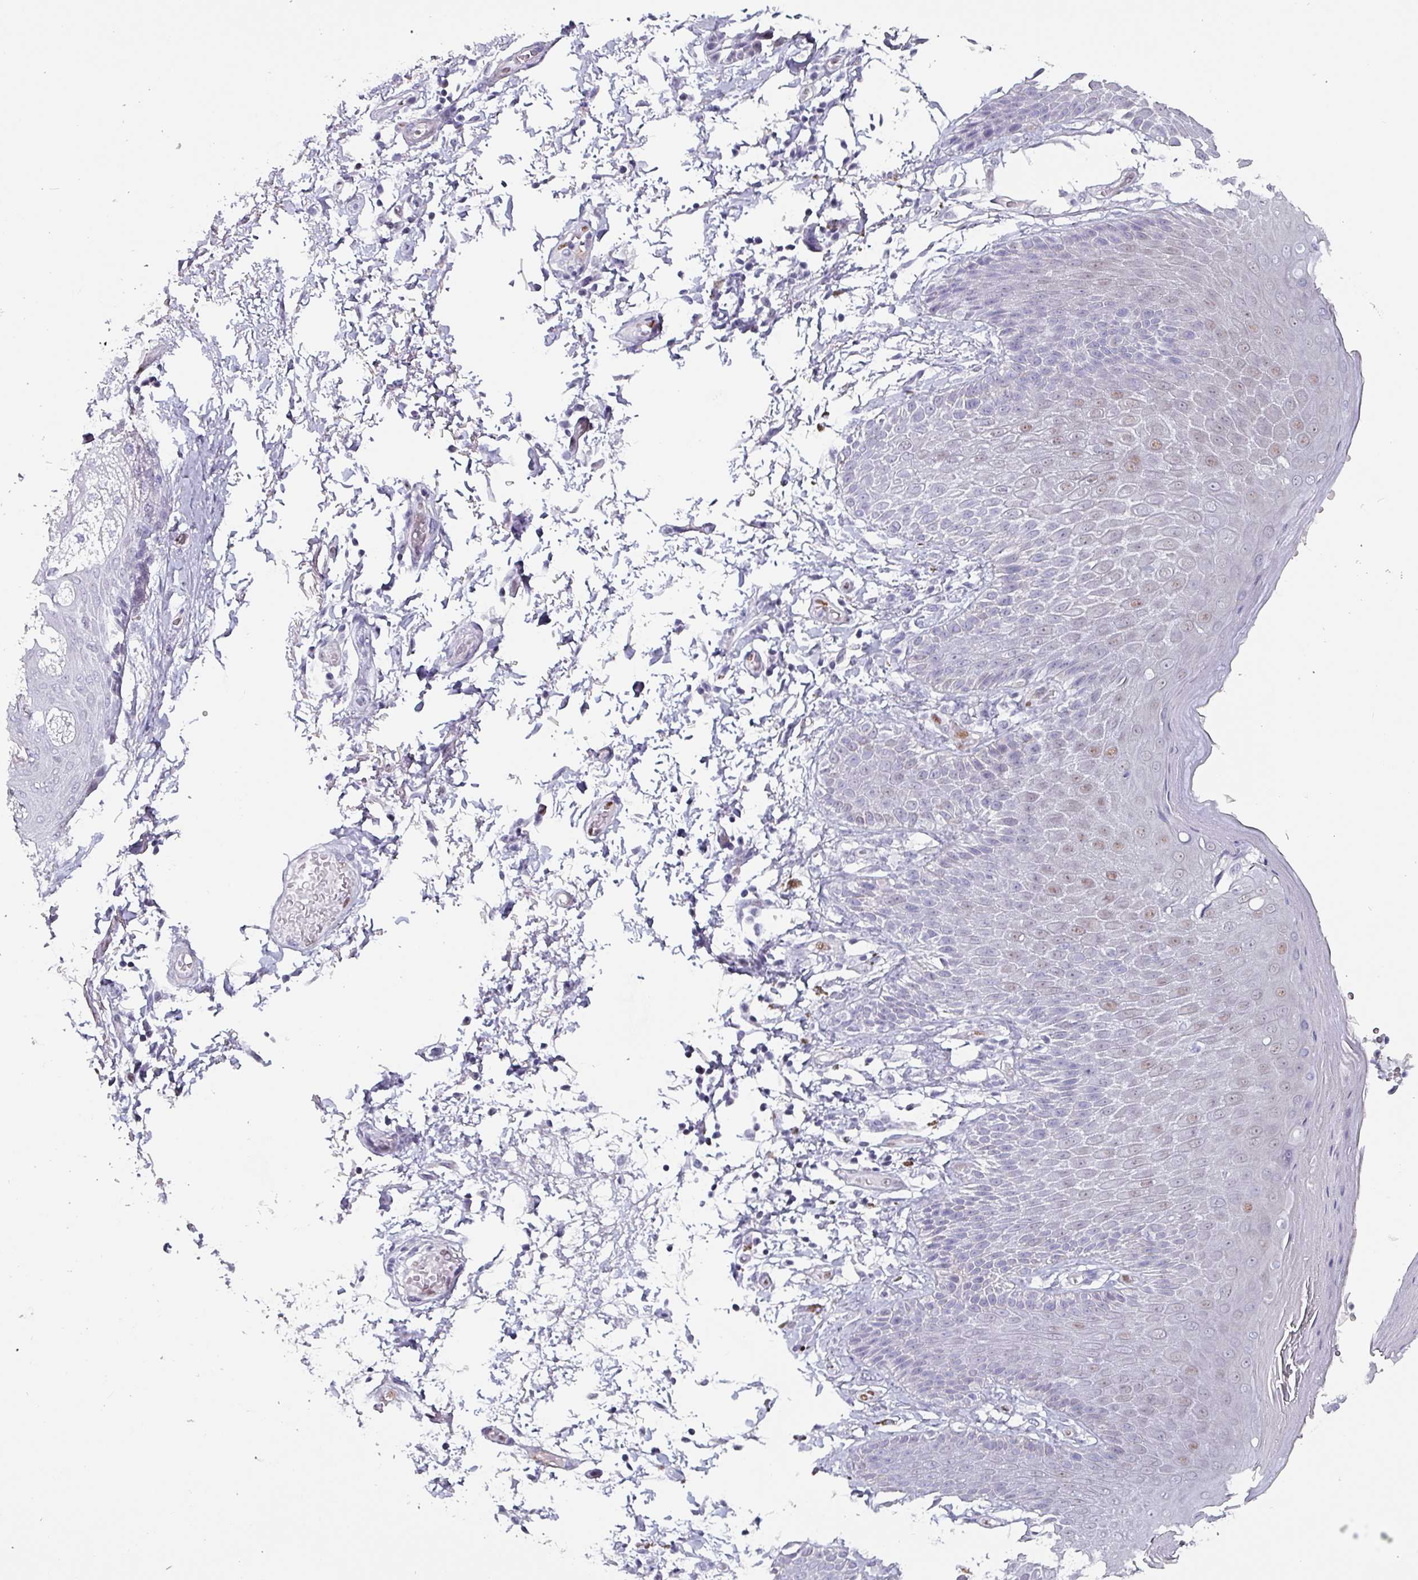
{"staining": {"intensity": "weak", "quantity": "<25%", "location": "nuclear"}, "tissue": "skin", "cell_type": "Epidermal cells", "image_type": "normal", "snomed": [{"axis": "morphology", "description": "Normal tissue, NOS"}, {"axis": "topography", "description": "Peripheral nerve tissue"}], "caption": "An immunohistochemistry photomicrograph of unremarkable skin is shown. There is no staining in epidermal cells of skin. The staining is performed using DAB brown chromogen with nuclei counter-stained in using hematoxylin.", "gene": "ZNF816", "patient": {"sex": "male", "age": 51}}